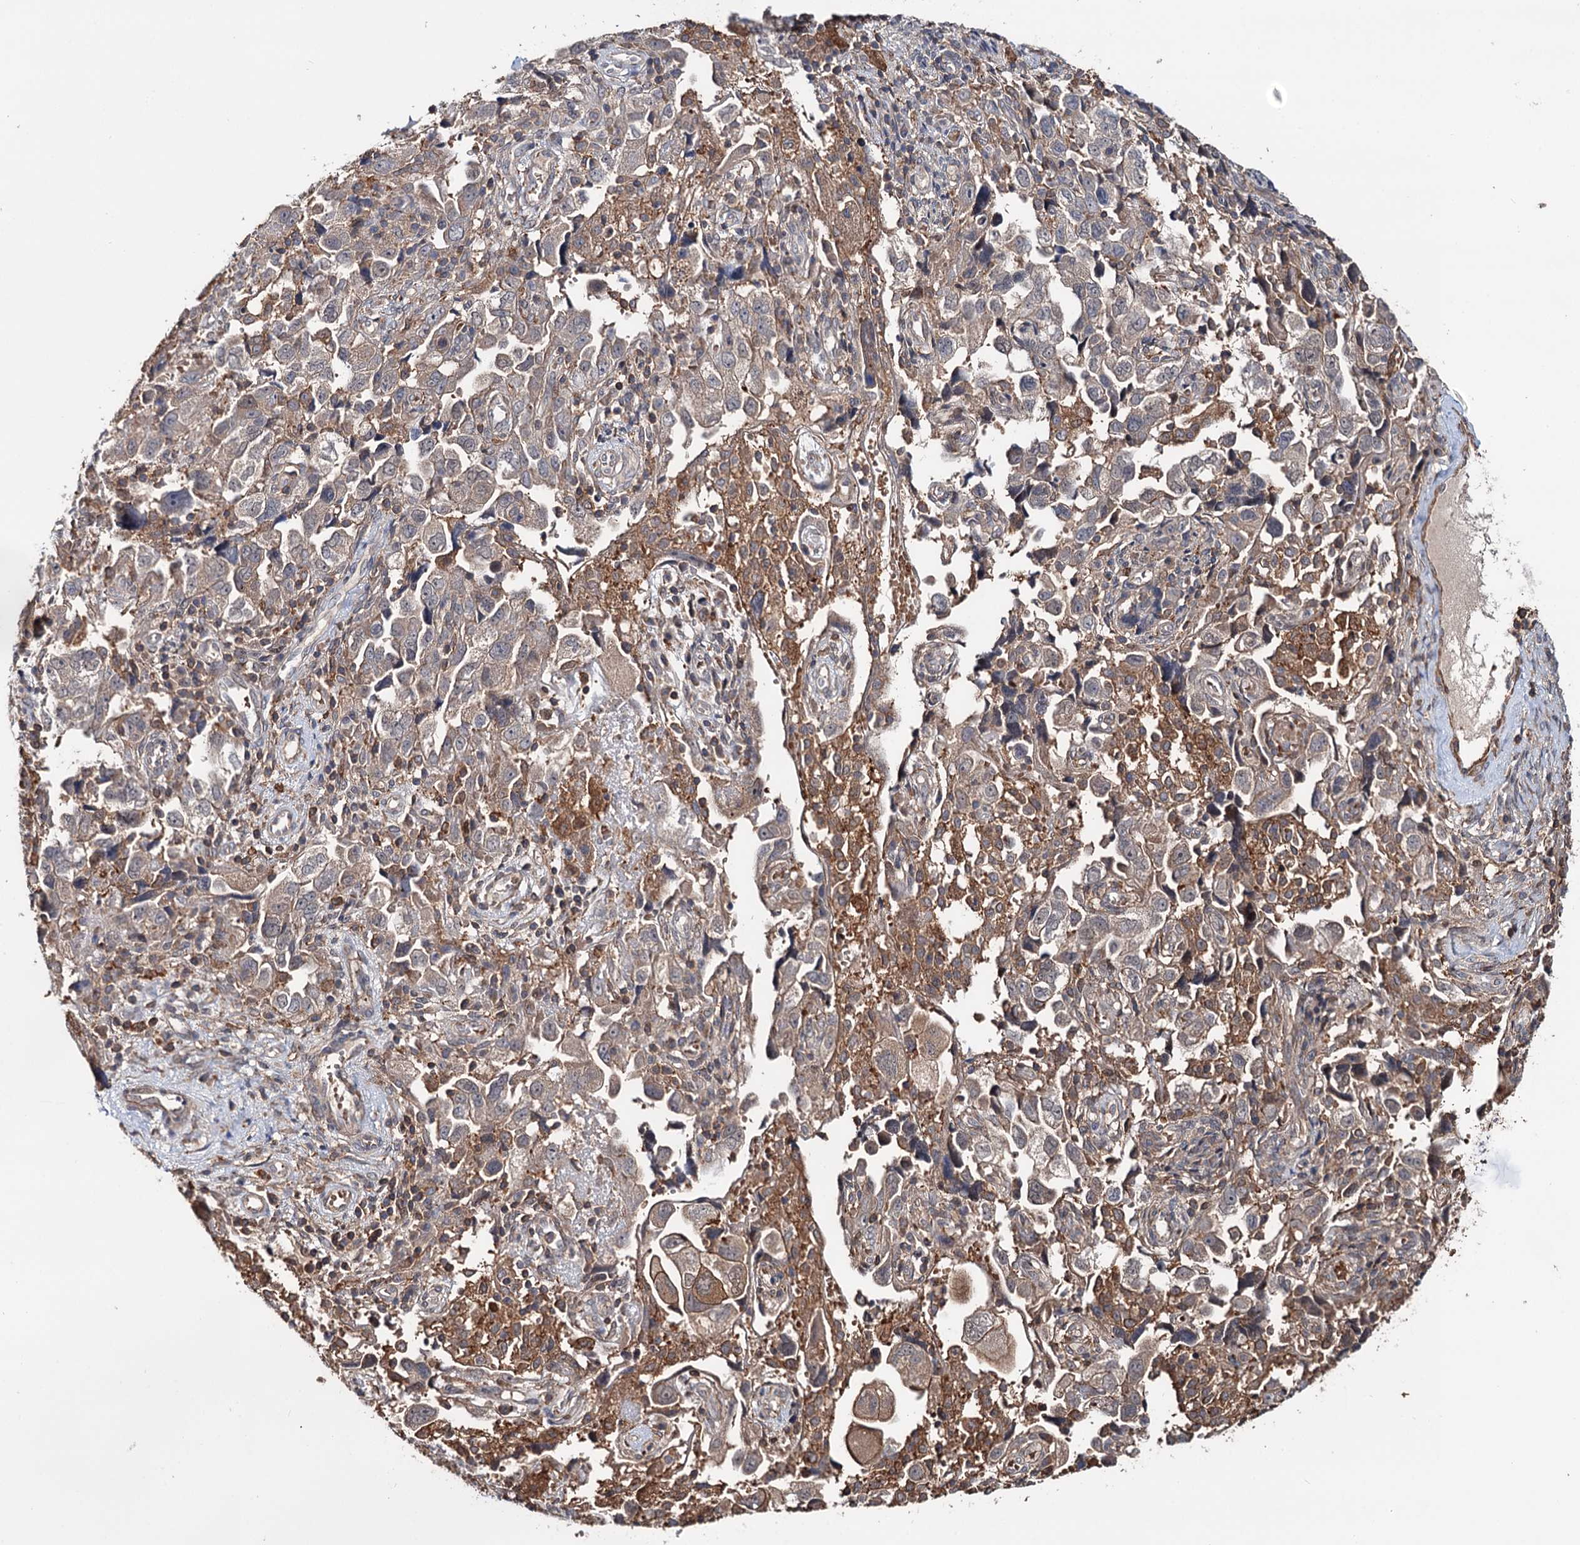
{"staining": {"intensity": "moderate", "quantity": ">75%", "location": "cytoplasmic/membranous"}, "tissue": "ovarian cancer", "cell_type": "Tumor cells", "image_type": "cancer", "snomed": [{"axis": "morphology", "description": "Carcinoma, NOS"}, {"axis": "morphology", "description": "Cystadenocarcinoma, serous, NOS"}, {"axis": "topography", "description": "Ovary"}], "caption": "The micrograph exhibits a brown stain indicating the presence of a protein in the cytoplasmic/membranous of tumor cells in ovarian carcinoma.", "gene": "GRIP1", "patient": {"sex": "female", "age": 69}}